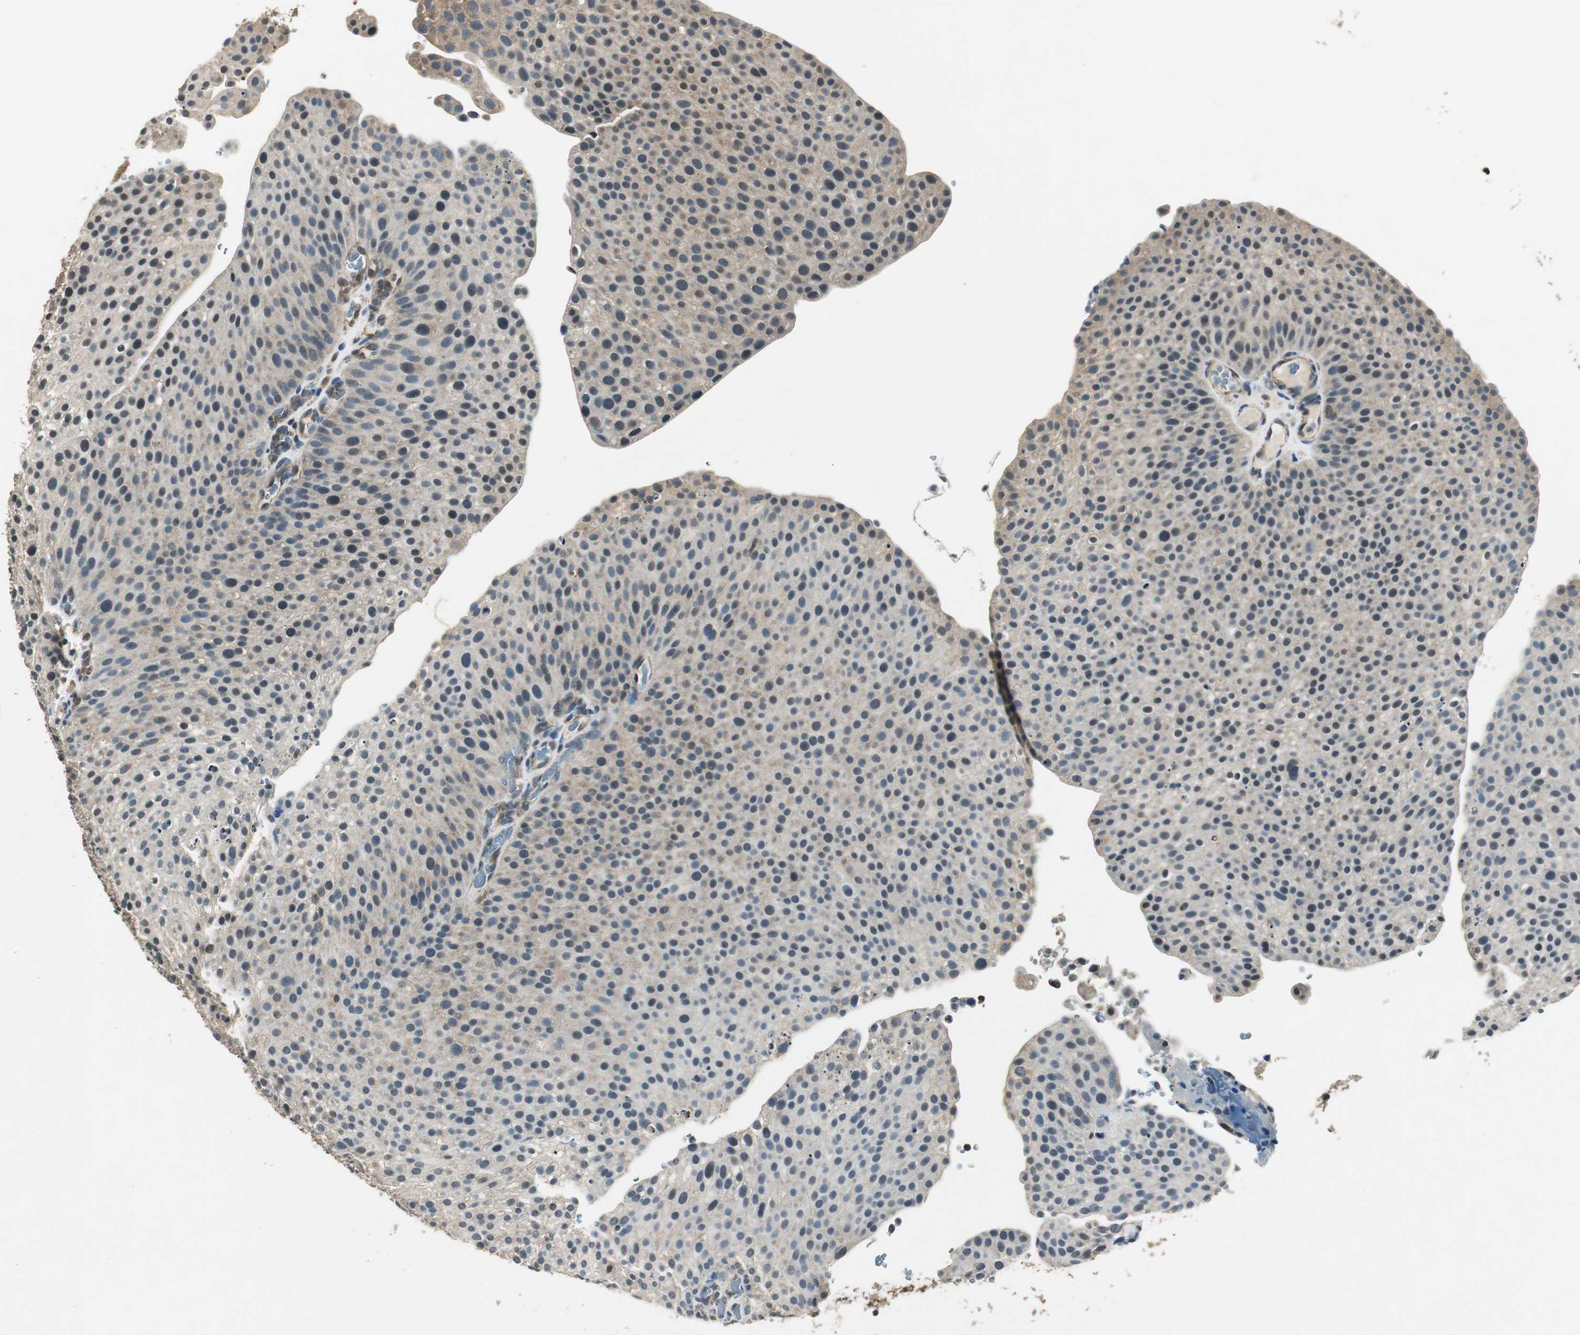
{"staining": {"intensity": "weak", "quantity": "25%-75%", "location": "cytoplasmic/membranous,nuclear"}, "tissue": "urothelial cancer", "cell_type": "Tumor cells", "image_type": "cancer", "snomed": [{"axis": "morphology", "description": "Urothelial carcinoma, Low grade"}, {"axis": "topography", "description": "Smooth muscle"}, {"axis": "topography", "description": "Urinary bladder"}], "caption": "Immunohistochemistry (IHC) (DAB) staining of human urothelial carcinoma (low-grade) displays weak cytoplasmic/membranous and nuclear protein expression in approximately 25%-75% of tumor cells.", "gene": "PSMB4", "patient": {"sex": "male", "age": 60}}